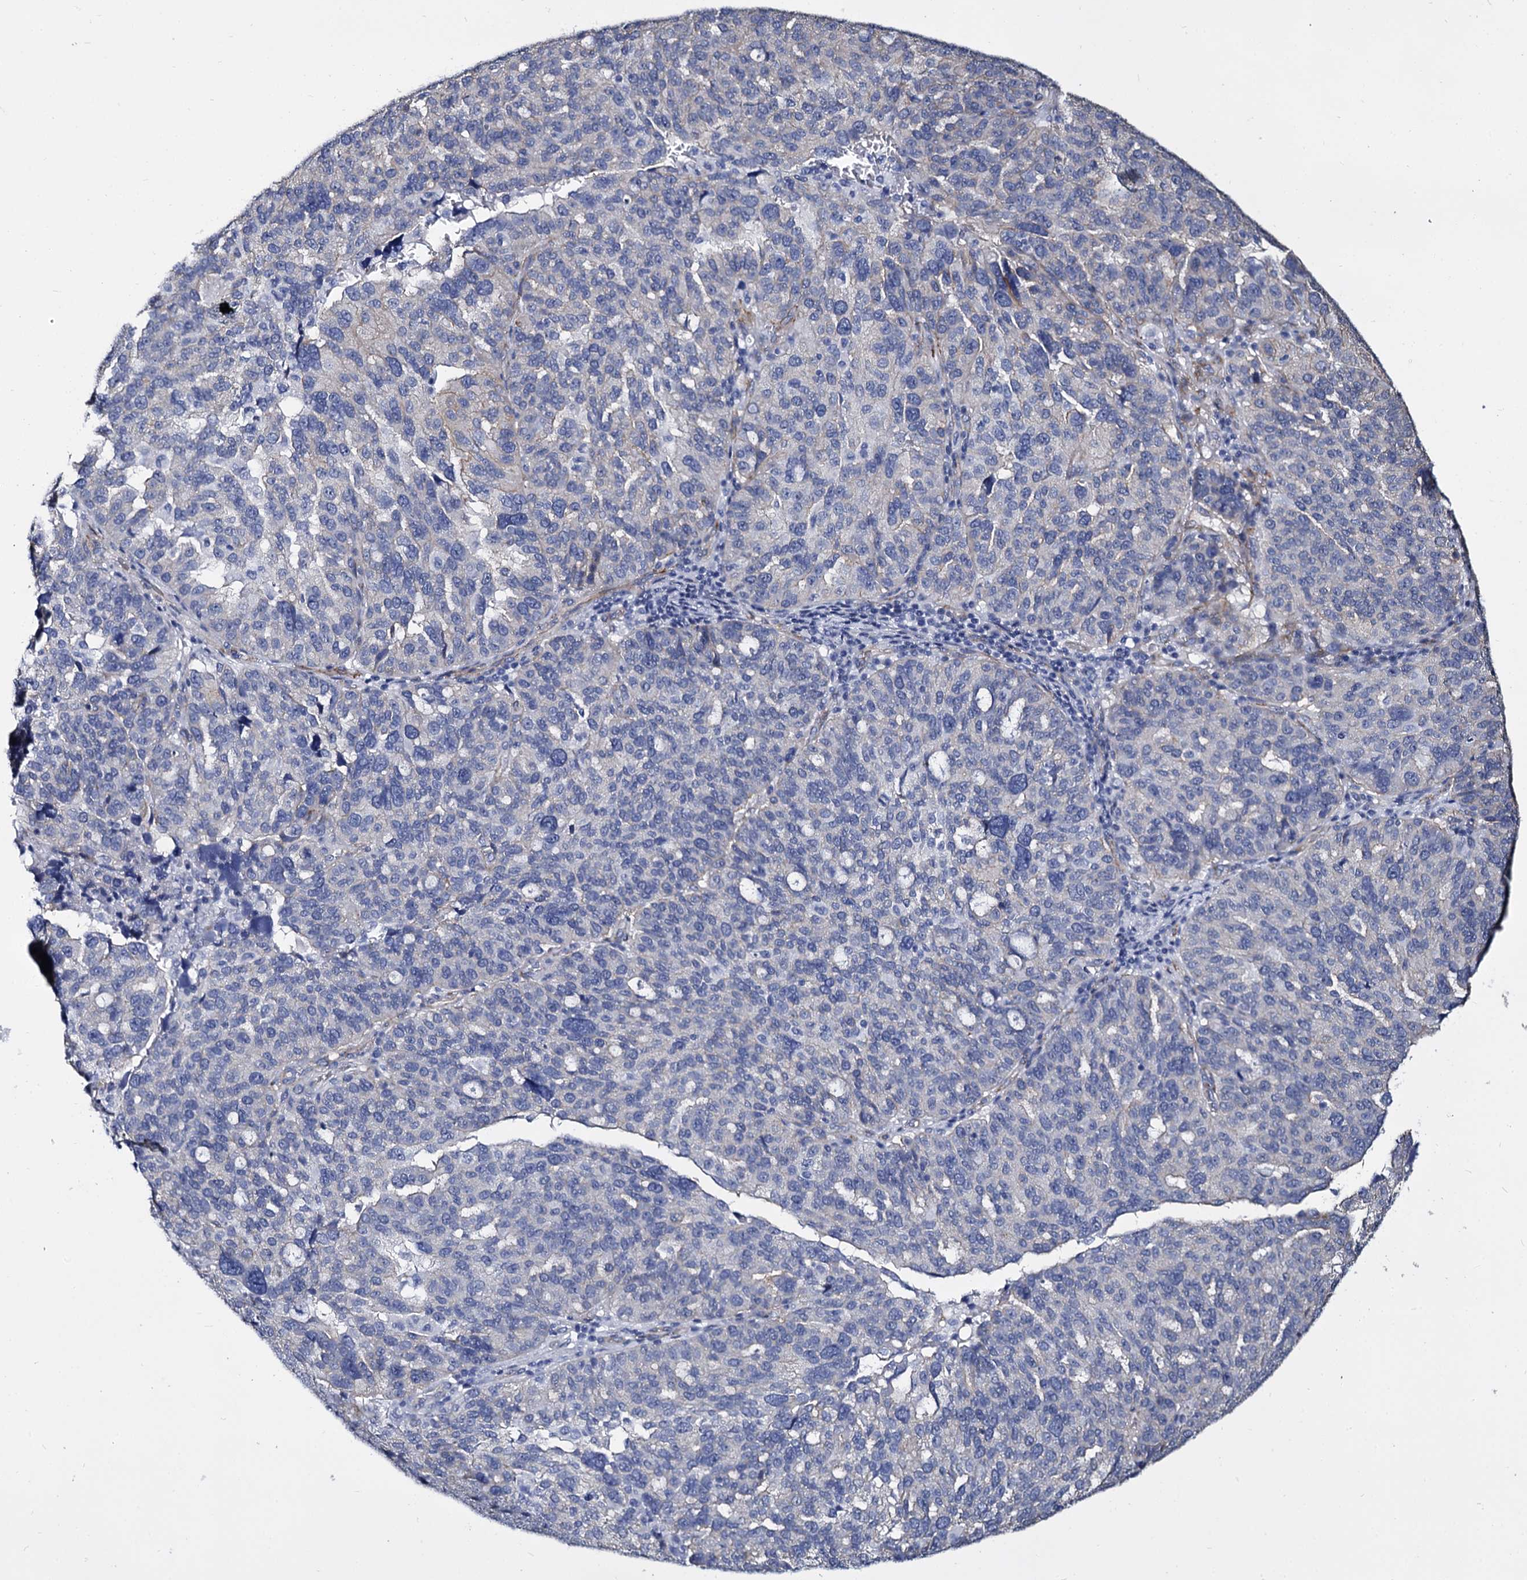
{"staining": {"intensity": "negative", "quantity": "none", "location": "none"}, "tissue": "ovarian cancer", "cell_type": "Tumor cells", "image_type": "cancer", "snomed": [{"axis": "morphology", "description": "Cystadenocarcinoma, serous, NOS"}, {"axis": "topography", "description": "Ovary"}], "caption": "Tumor cells show no significant positivity in ovarian cancer (serous cystadenocarcinoma). Brightfield microscopy of immunohistochemistry stained with DAB (3,3'-diaminobenzidine) (brown) and hematoxylin (blue), captured at high magnification.", "gene": "CBFB", "patient": {"sex": "female", "age": 59}}